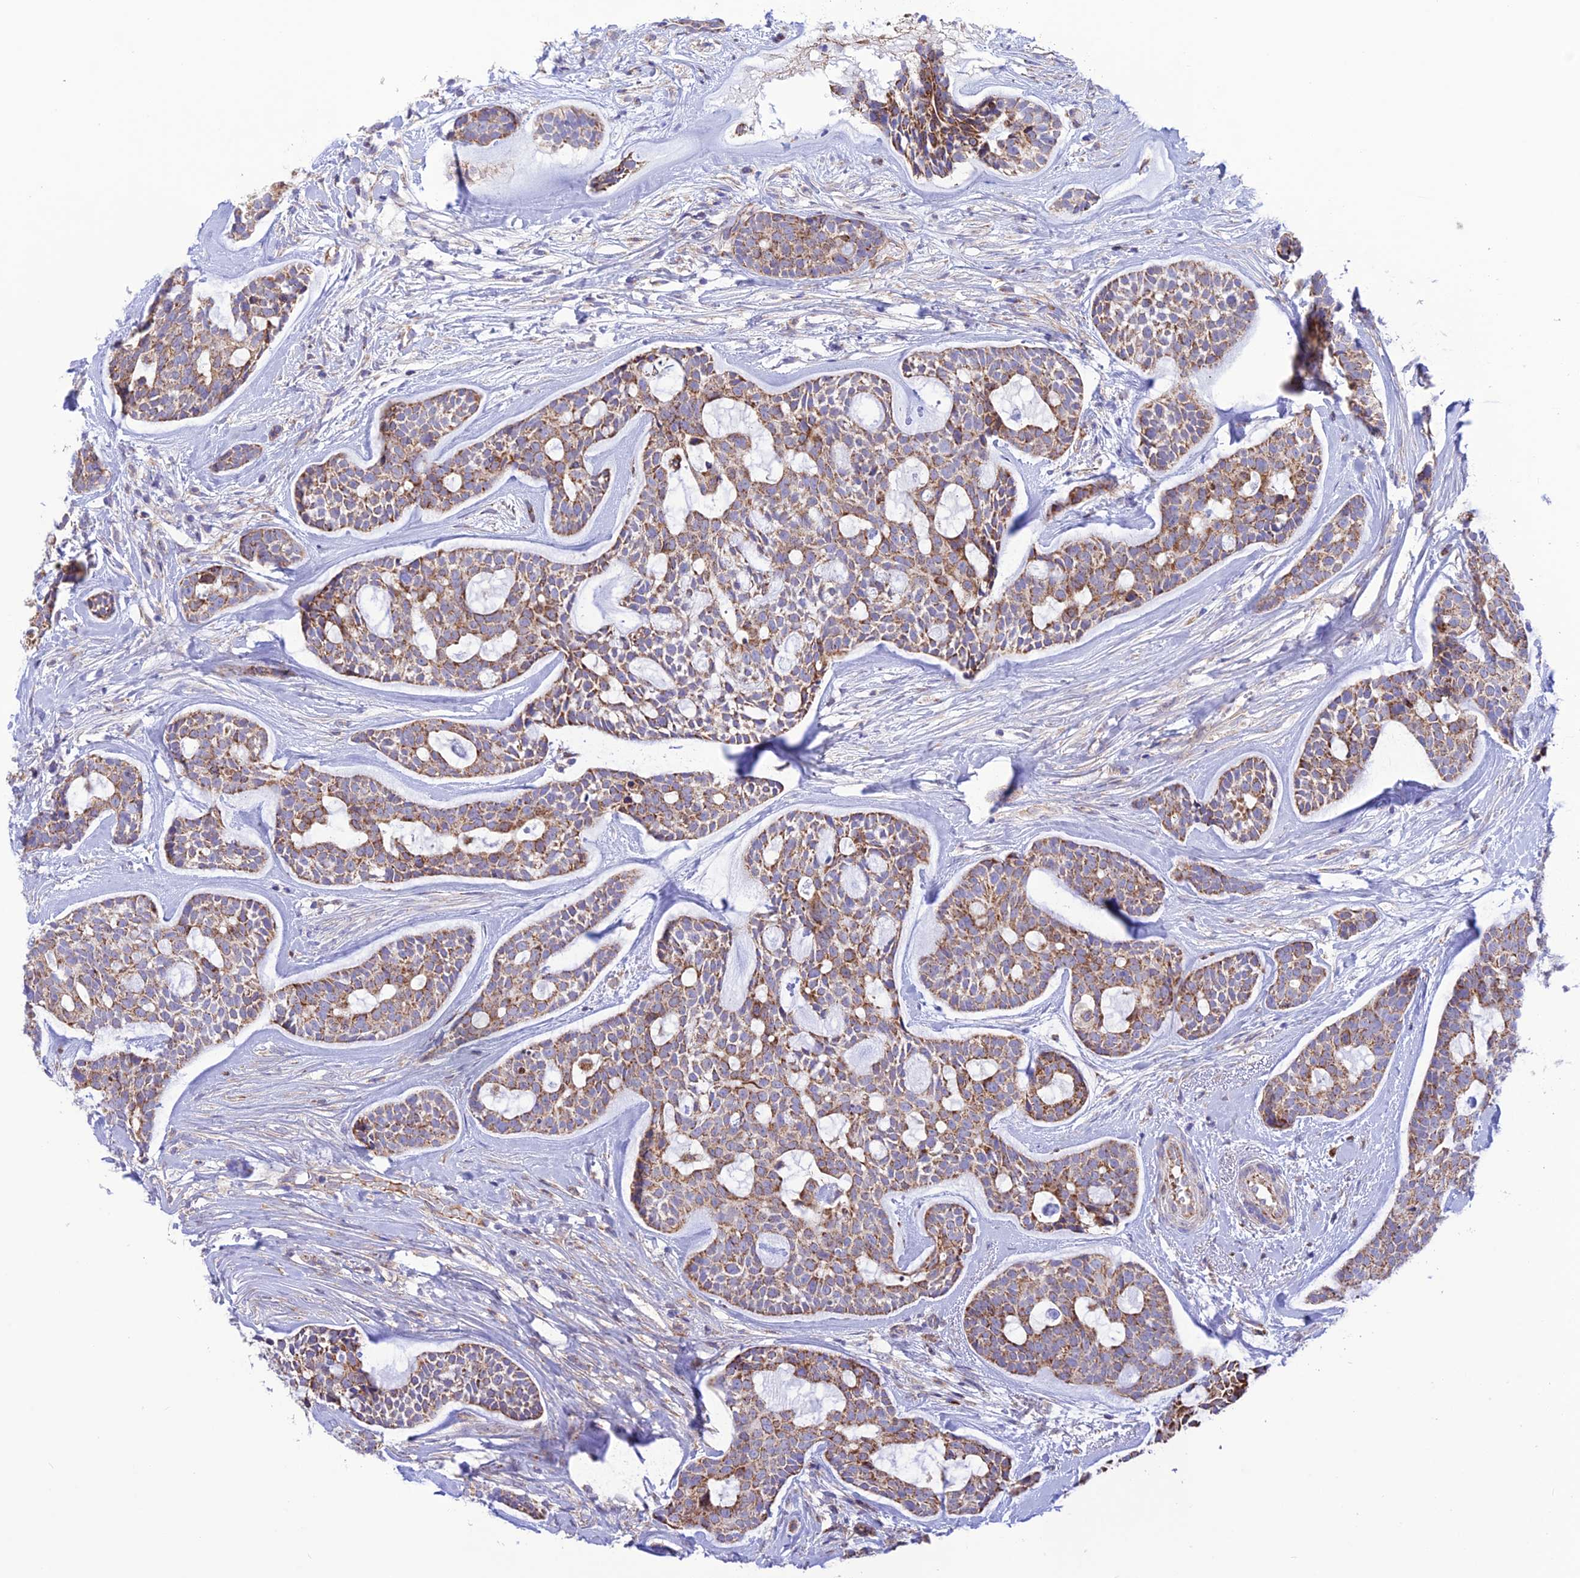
{"staining": {"intensity": "moderate", "quantity": ">75%", "location": "cytoplasmic/membranous"}, "tissue": "head and neck cancer", "cell_type": "Tumor cells", "image_type": "cancer", "snomed": [{"axis": "morphology", "description": "Normal tissue, NOS"}, {"axis": "morphology", "description": "Adenocarcinoma, NOS"}, {"axis": "topography", "description": "Subcutis"}, {"axis": "topography", "description": "Nasopharynx"}, {"axis": "topography", "description": "Head-Neck"}], "caption": "Protein staining demonstrates moderate cytoplasmic/membranous positivity in approximately >75% of tumor cells in head and neck adenocarcinoma.", "gene": "UAP1L1", "patient": {"sex": "female", "age": 73}}